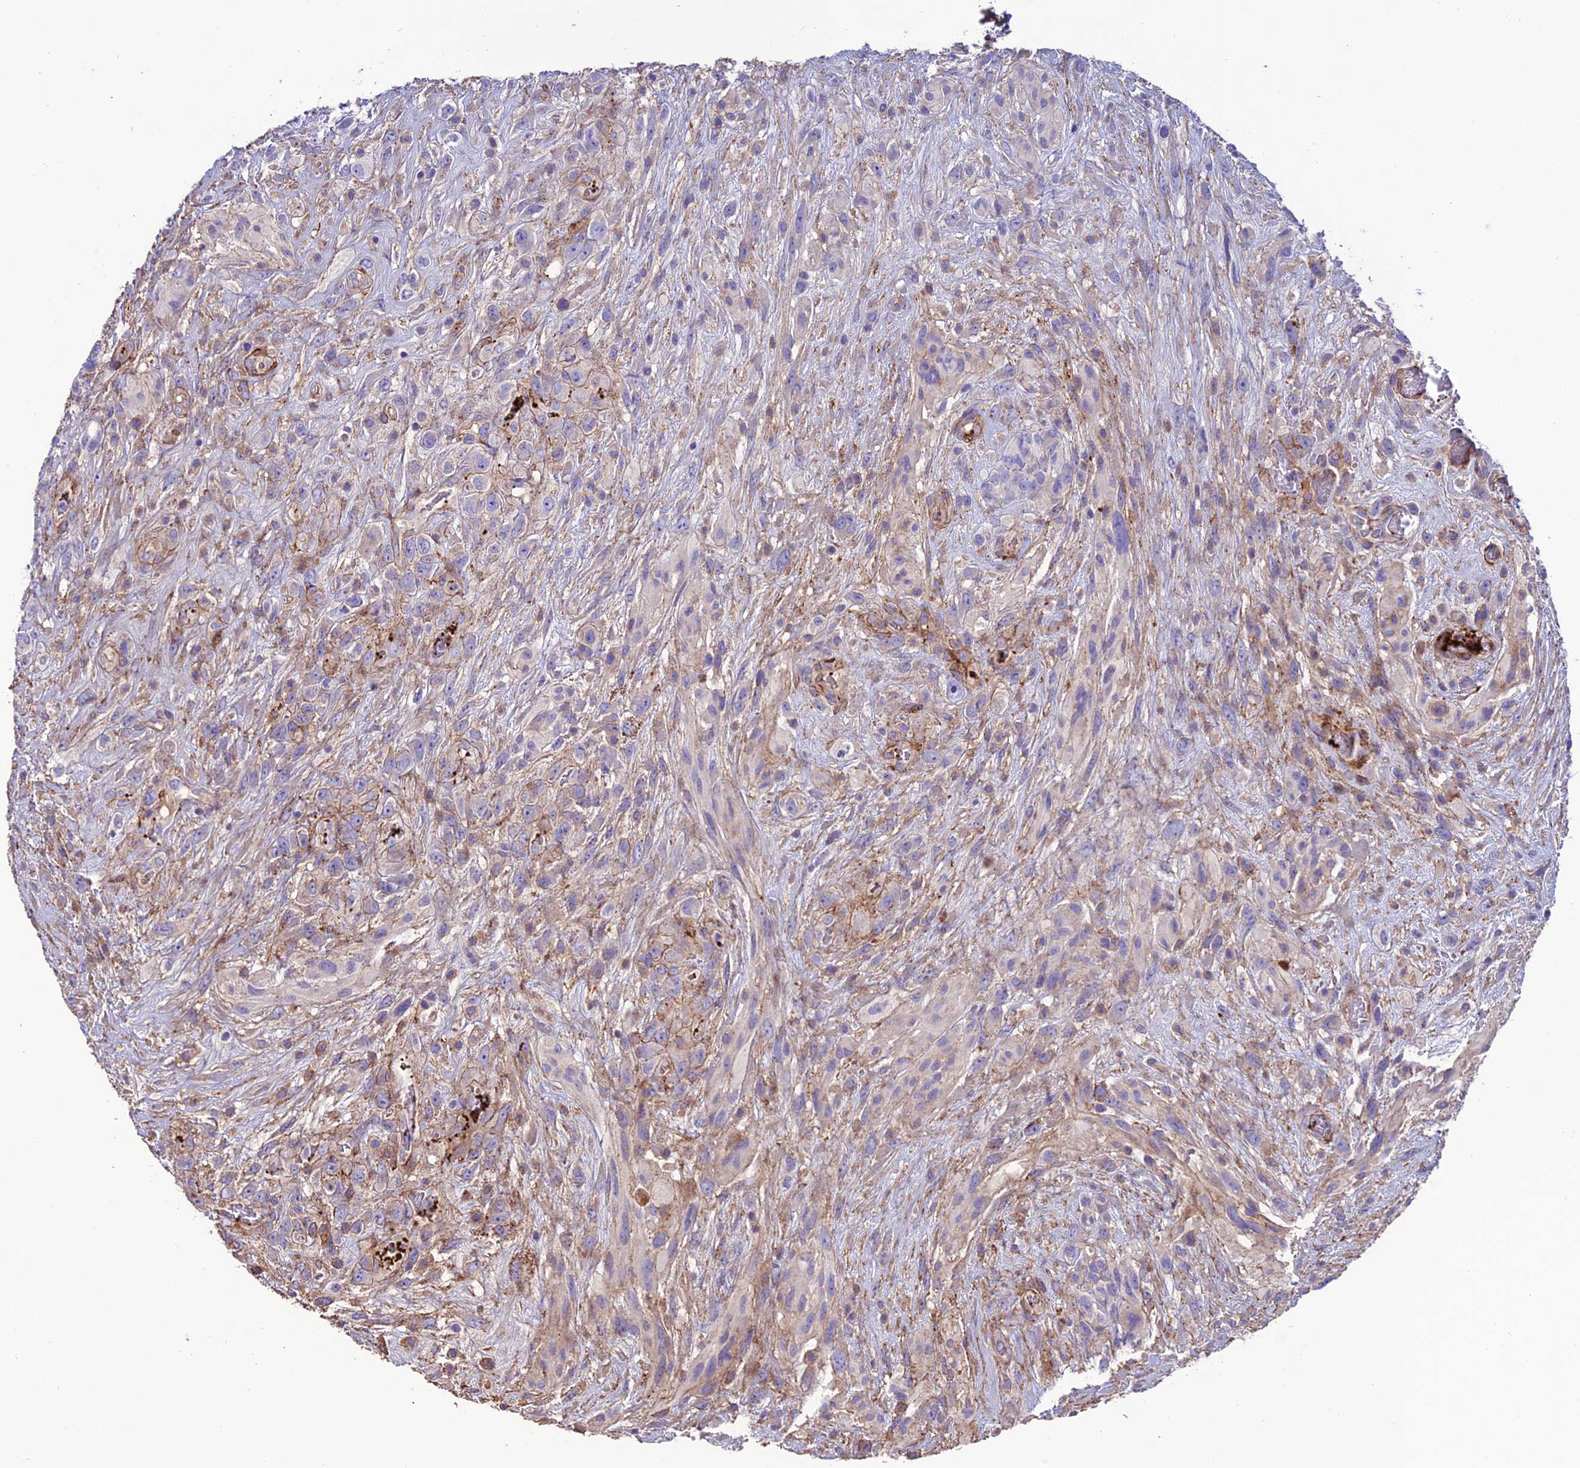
{"staining": {"intensity": "negative", "quantity": "none", "location": "none"}, "tissue": "glioma", "cell_type": "Tumor cells", "image_type": "cancer", "snomed": [{"axis": "morphology", "description": "Glioma, malignant, High grade"}, {"axis": "topography", "description": "Brain"}], "caption": "Immunohistochemistry (IHC) histopathology image of neoplastic tissue: malignant glioma (high-grade) stained with DAB (3,3'-diaminobenzidine) displays no significant protein expression in tumor cells. (DAB (3,3'-diaminobenzidine) immunohistochemistry (IHC) visualized using brightfield microscopy, high magnification).", "gene": "REX1BD", "patient": {"sex": "male", "age": 61}}